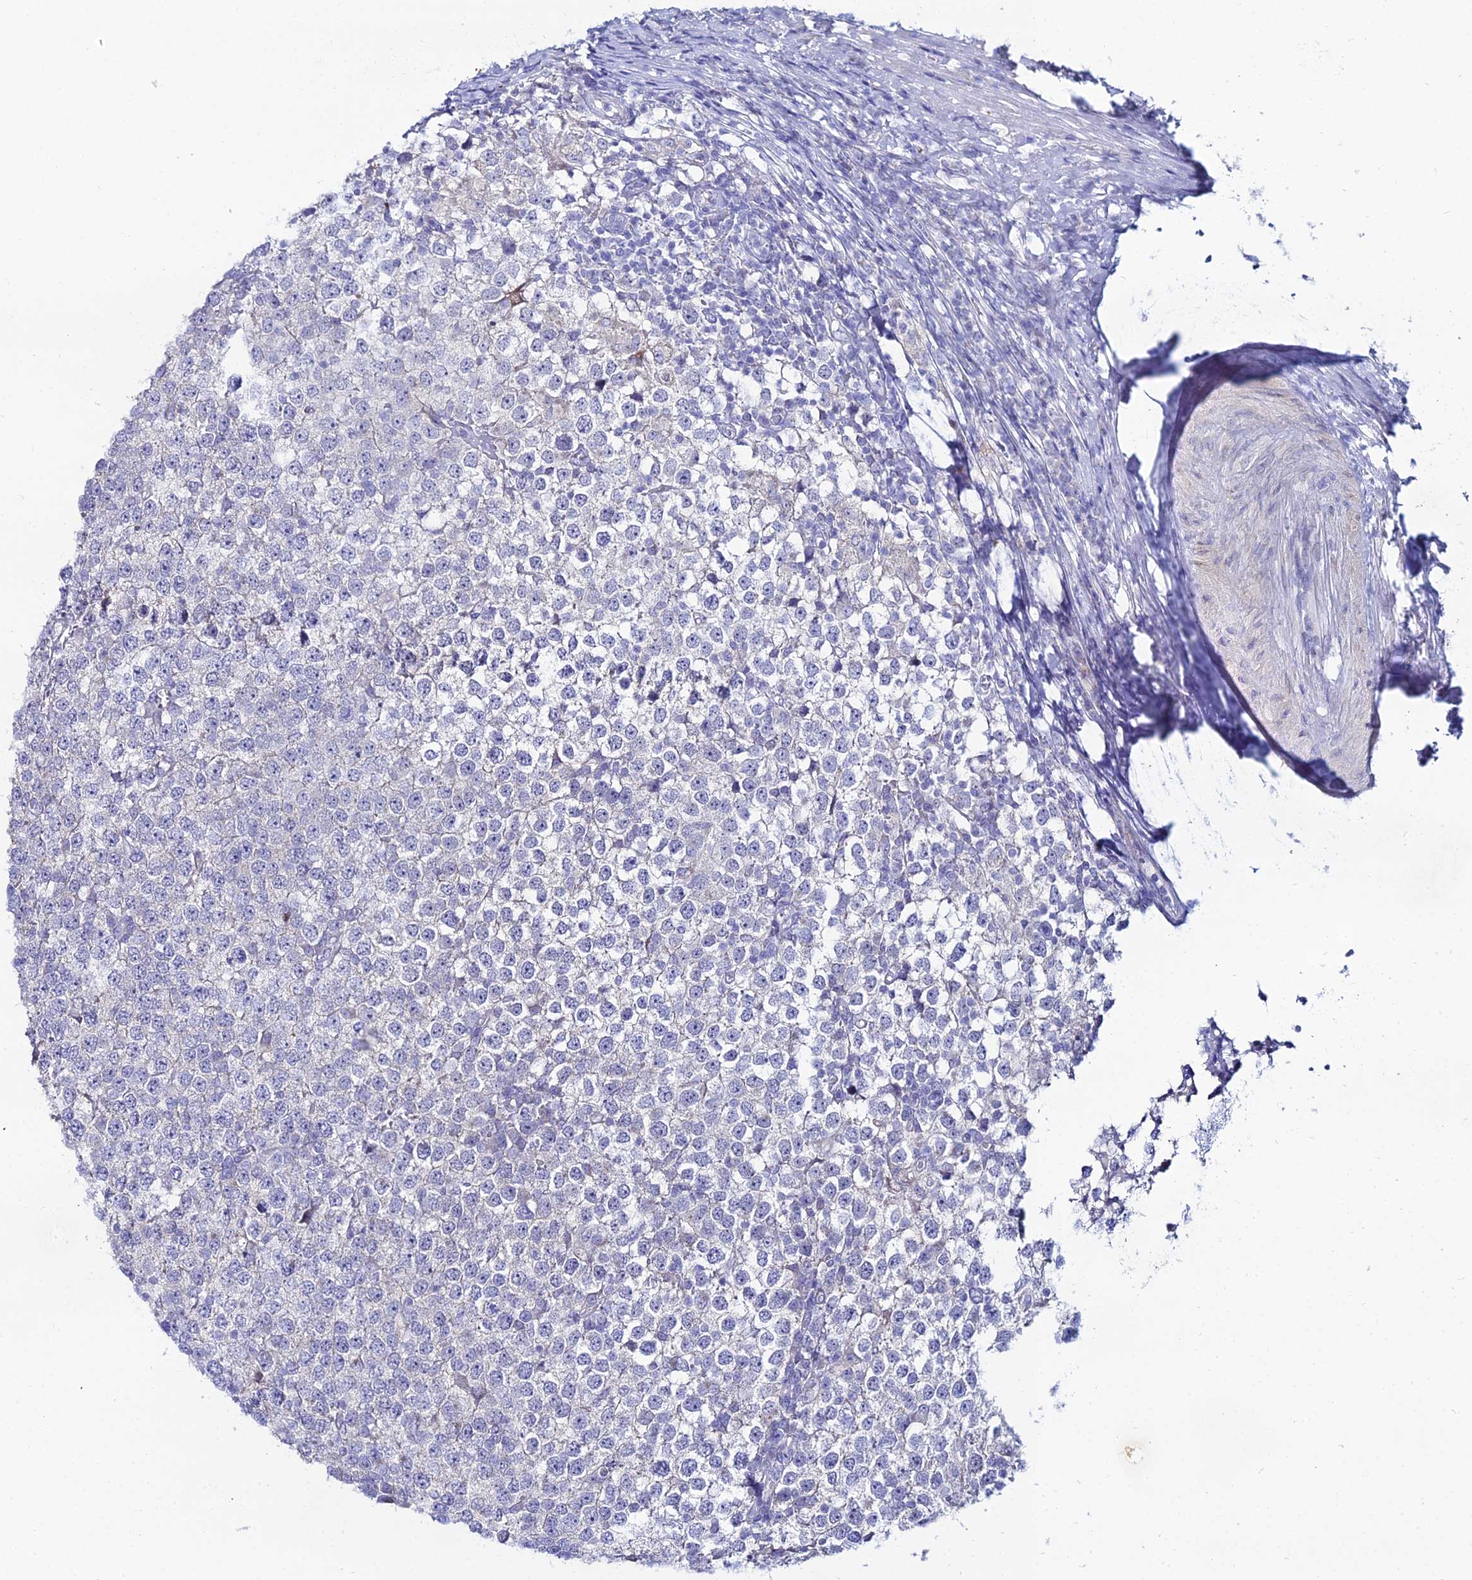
{"staining": {"intensity": "negative", "quantity": "none", "location": "none"}, "tissue": "testis cancer", "cell_type": "Tumor cells", "image_type": "cancer", "snomed": [{"axis": "morphology", "description": "Seminoma, NOS"}, {"axis": "topography", "description": "Testis"}], "caption": "Human testis cancer stained for a protein using immunohistochemistry (IHC) displays no staining in tumor cells.", "gene": "DHX34", "patient": {"sex": "male", "age": 65}}